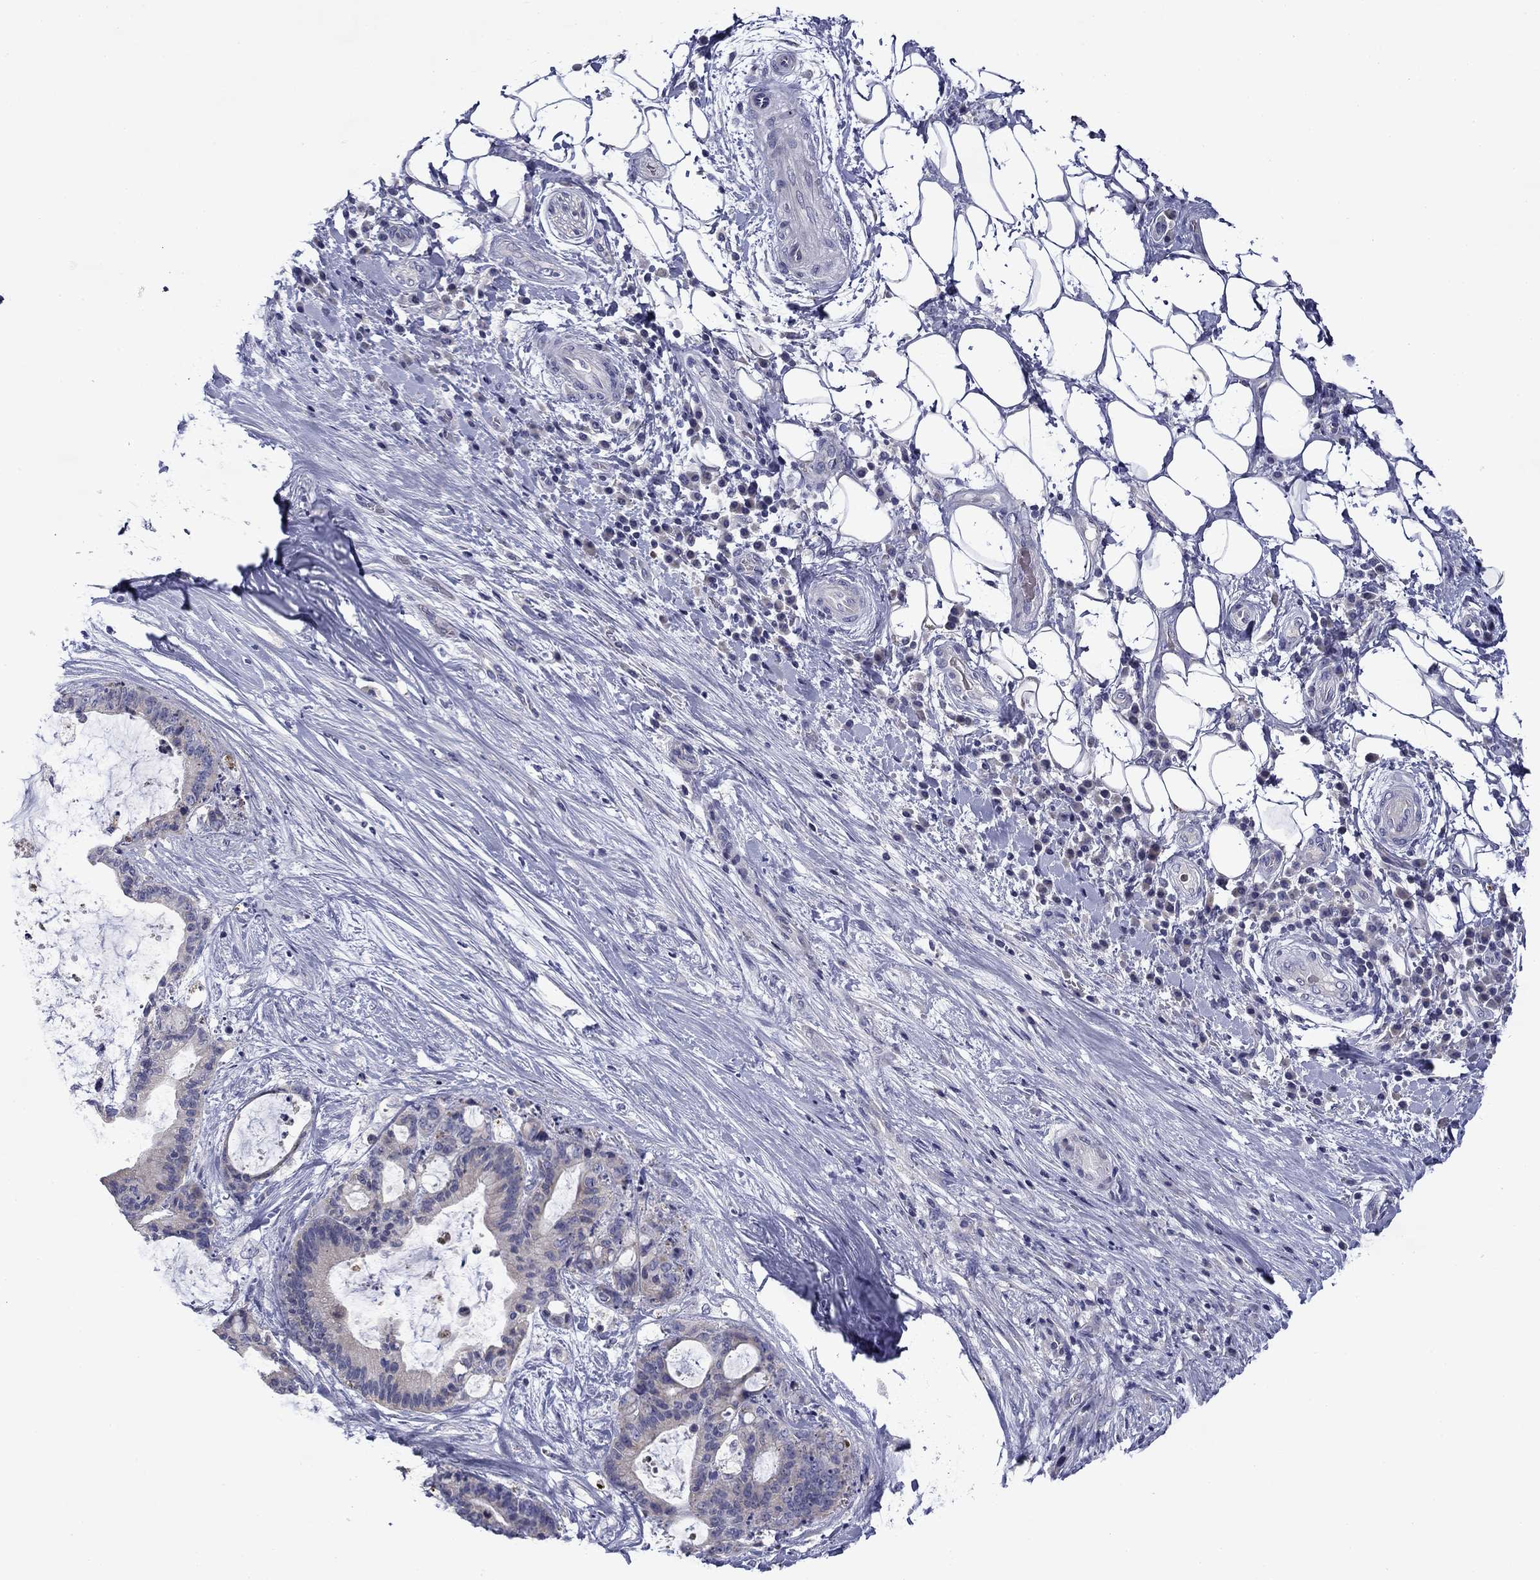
{"staining": {"intensity": "negative", "quantity": "none", "location": "none"}, "tissue": "liver cancer", "cell_type": "Tumor cells", "image_type": "cancer", "snomed": [{"axis": "morphology", "description": "Cholangiocarcinoma"}, {"axis": "topography", "description": "Liver"}], "caption": "An immunohistochemistry (IHC) micrograph of liver cancer (cholangiocarcinoma) is shown. There is no staining in tumor cells of liver cancer (cholangiocarcinoma). The staining is performed using DAB (3,3'-diaminobenzidine) brown chromogen with nuclei counter-stained in using hematoxylin.", "gene": "SPATA7", "patient": {"sex": "female", "age": 73}}